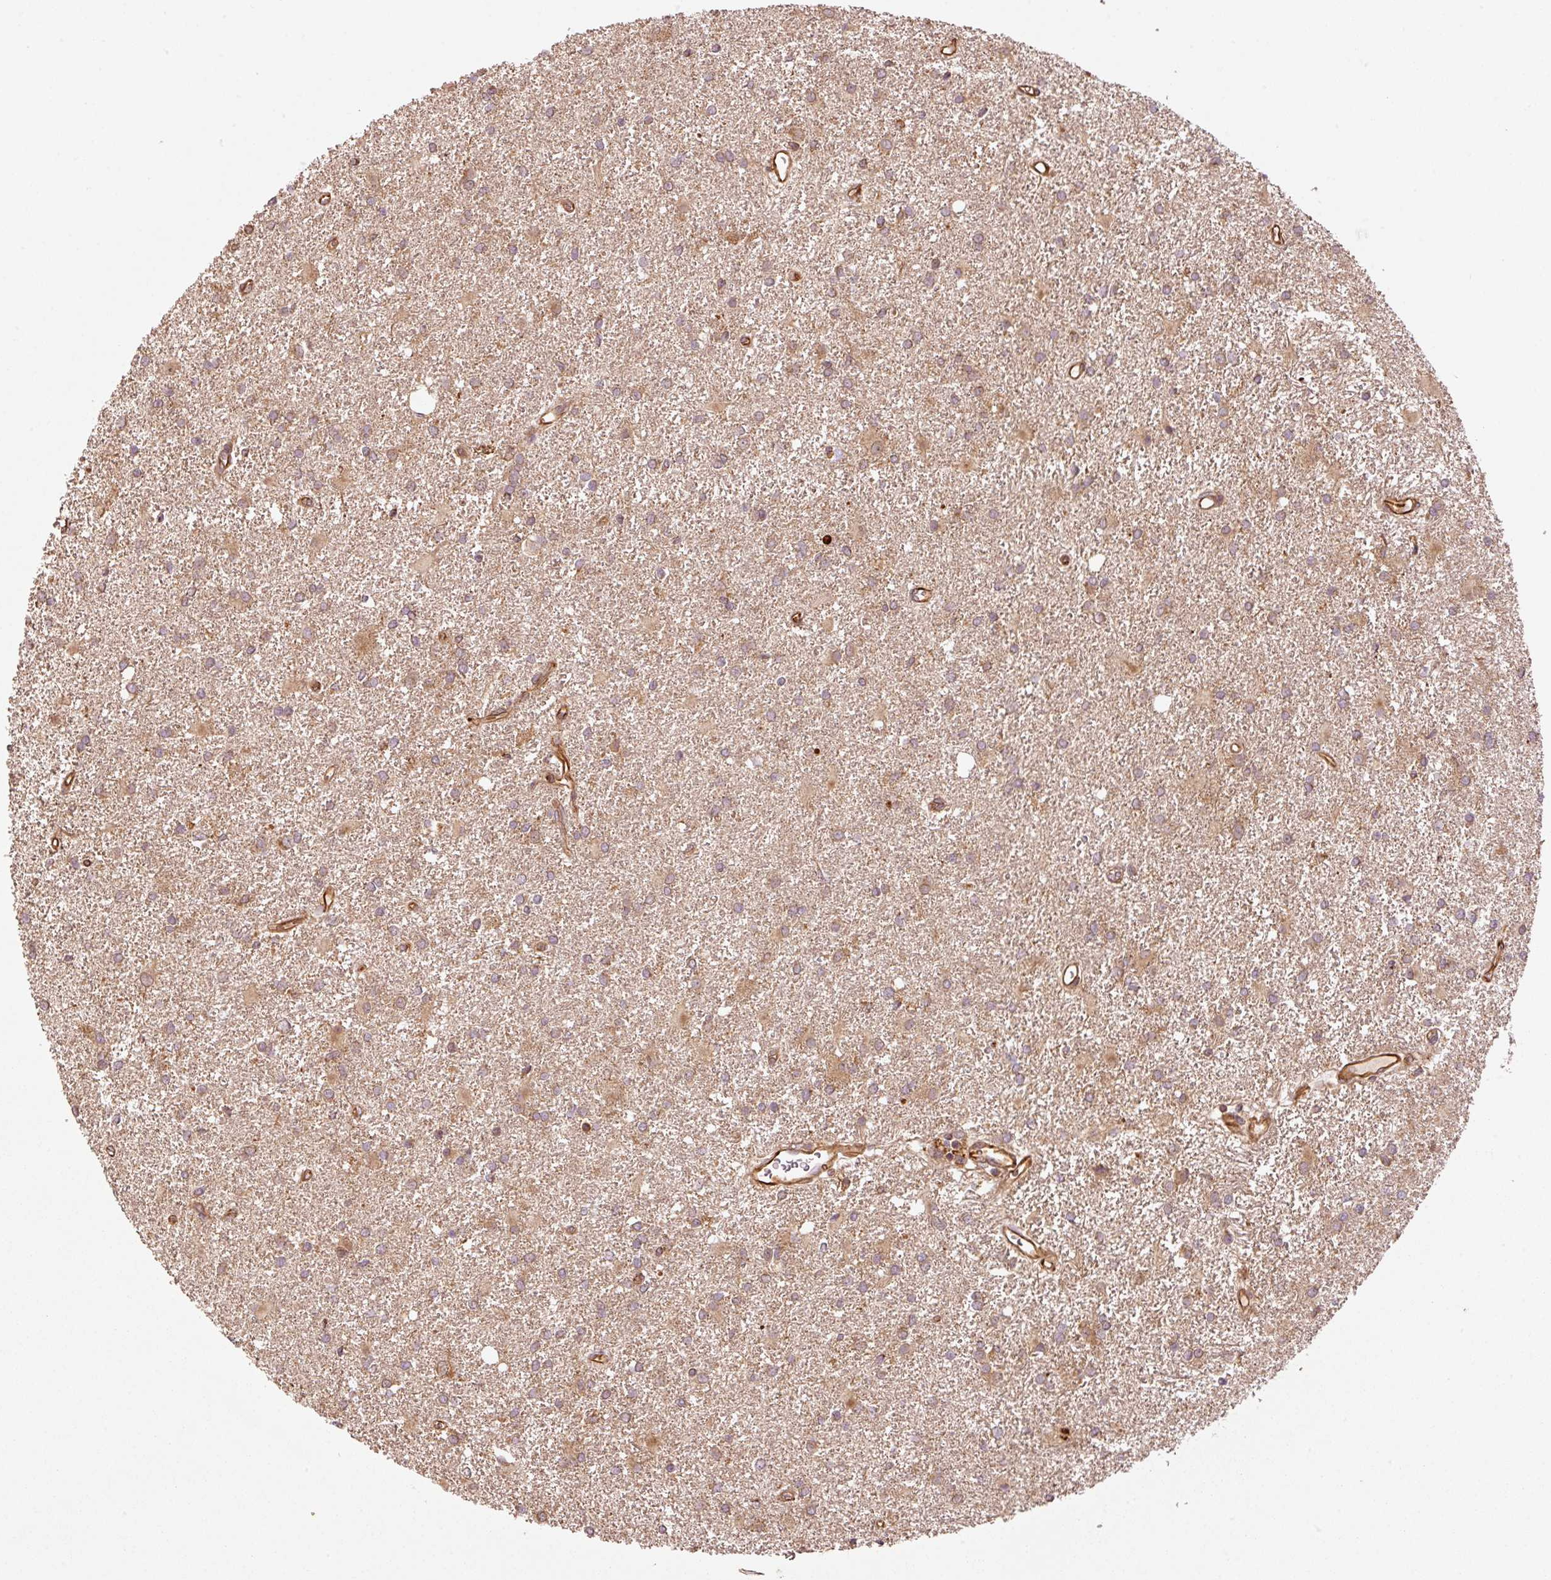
{"staining": {"intensity": "moderate", "quantity": ">75%", "location": "cytoplasmic/membranous"}, "tissue": "glioma", "cell_type": "Tumor cells", "image_type": "cancer", "snomed": [{"axis": "morphology", "description": "Glioma, malignant, High grade"}, {"axis": "topography", "description": "Brain"}], "caption": "Immunohistochemistry (DAB) staining of glioma reveals moderate cytoplasmic/membranous protein expression in approximately >75% of tumor cells. The protein of interest is shown in brown color, while the nuclei are stained blue.", "gene": "OXER1", "patient": {"sex": "female", "age": 50}}